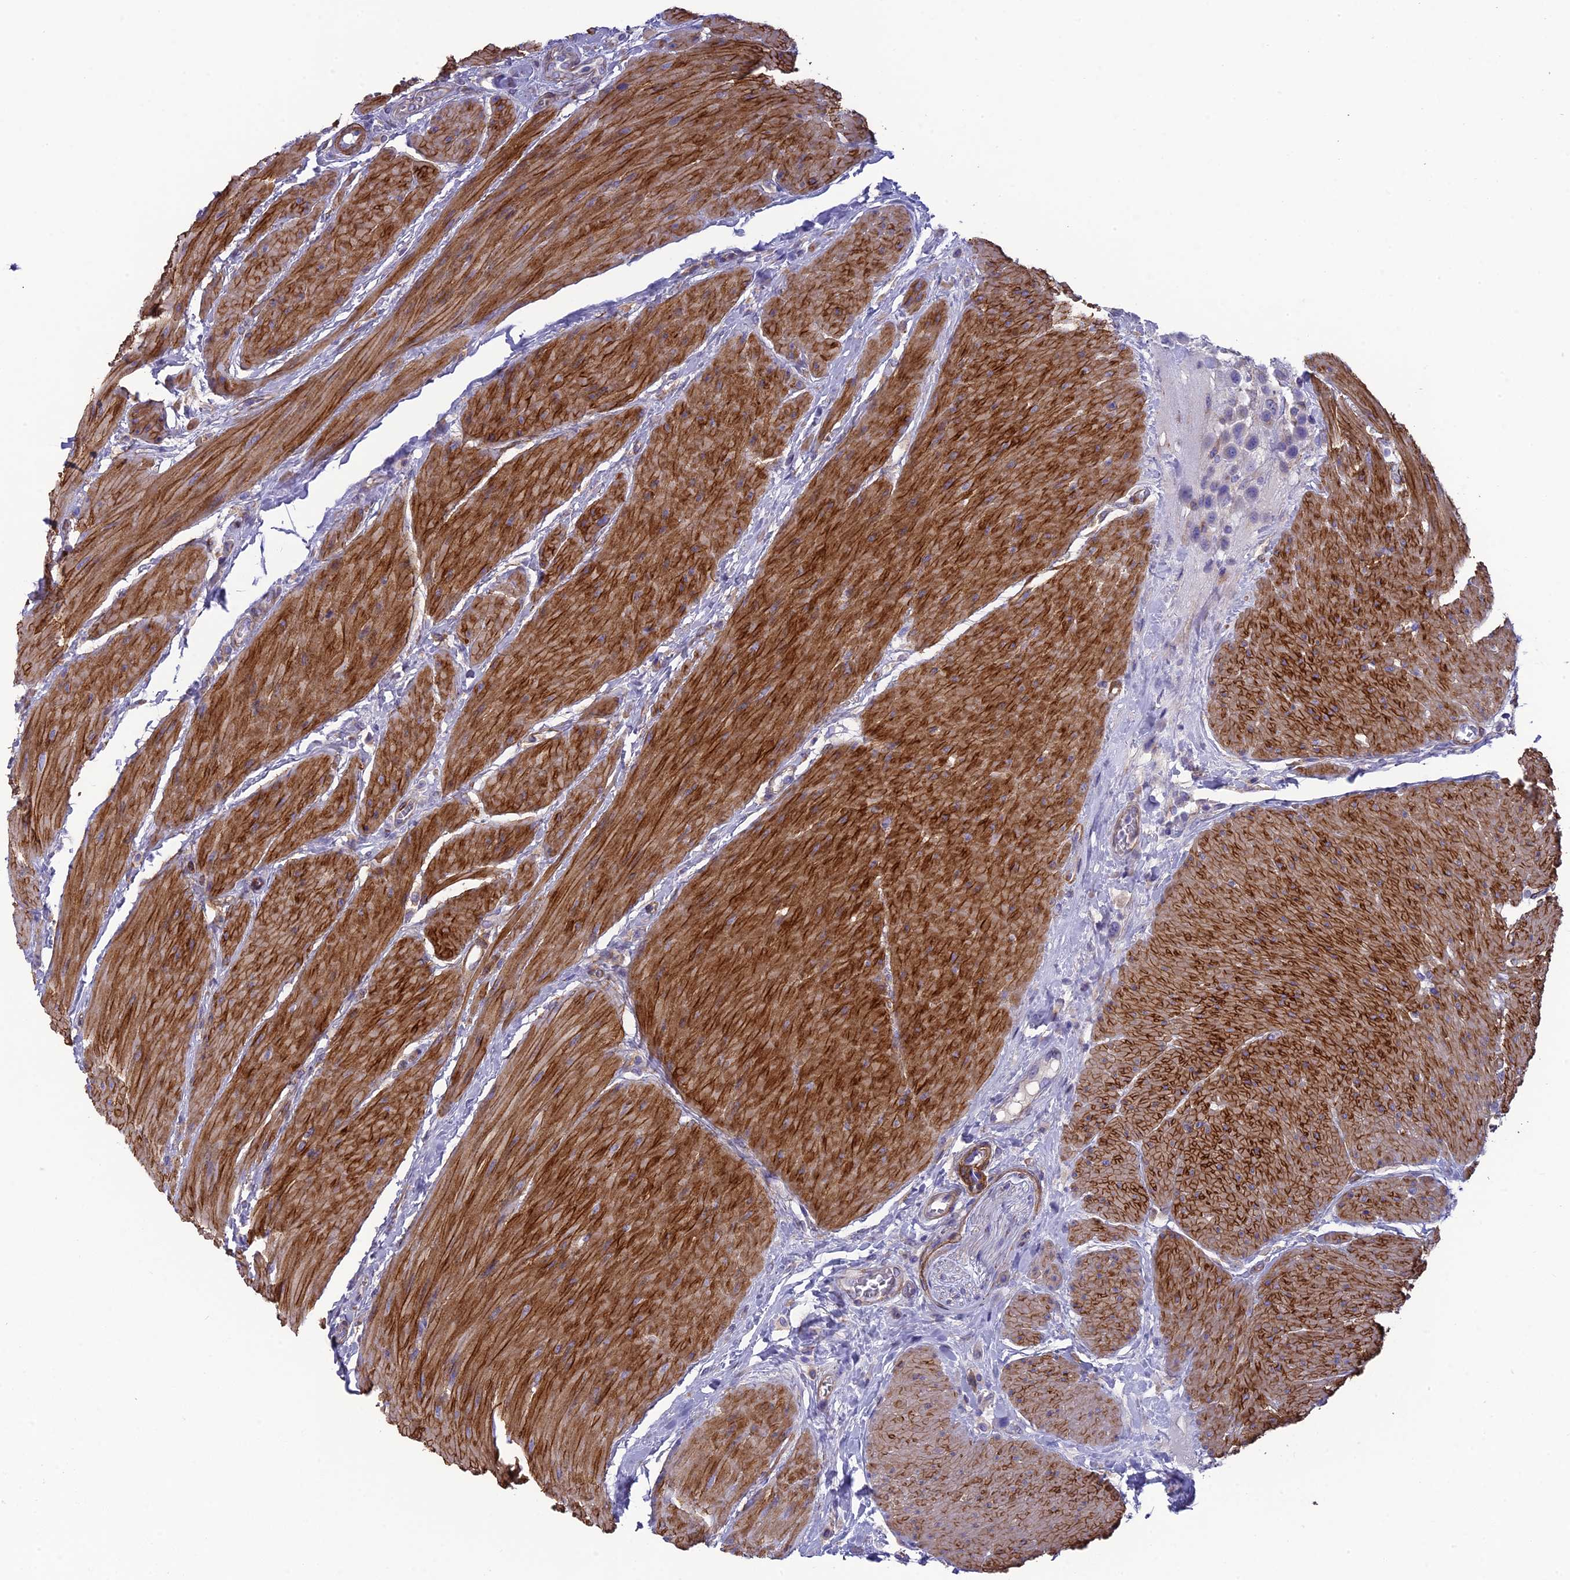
{"staining": {"intensity": "weak", "quantity": "<25%", "location": "cytoplasmic/membranous"}, "tissue": "urothelial cancer", "cell_type": "Tumor cells", "image_type": "cancer", "snomed": [{"axis": "morphology", "description": "Urothelial carcinoma, High grade"}, {"axis": "topography", "description": "Urinary bladder"}], "caption": "Urothelial cancer was stained to show a protein in brown. There is no significant staining in tumor cells.", "gene": "TNS1", "patient": {"sex": "male", "age": 50}}